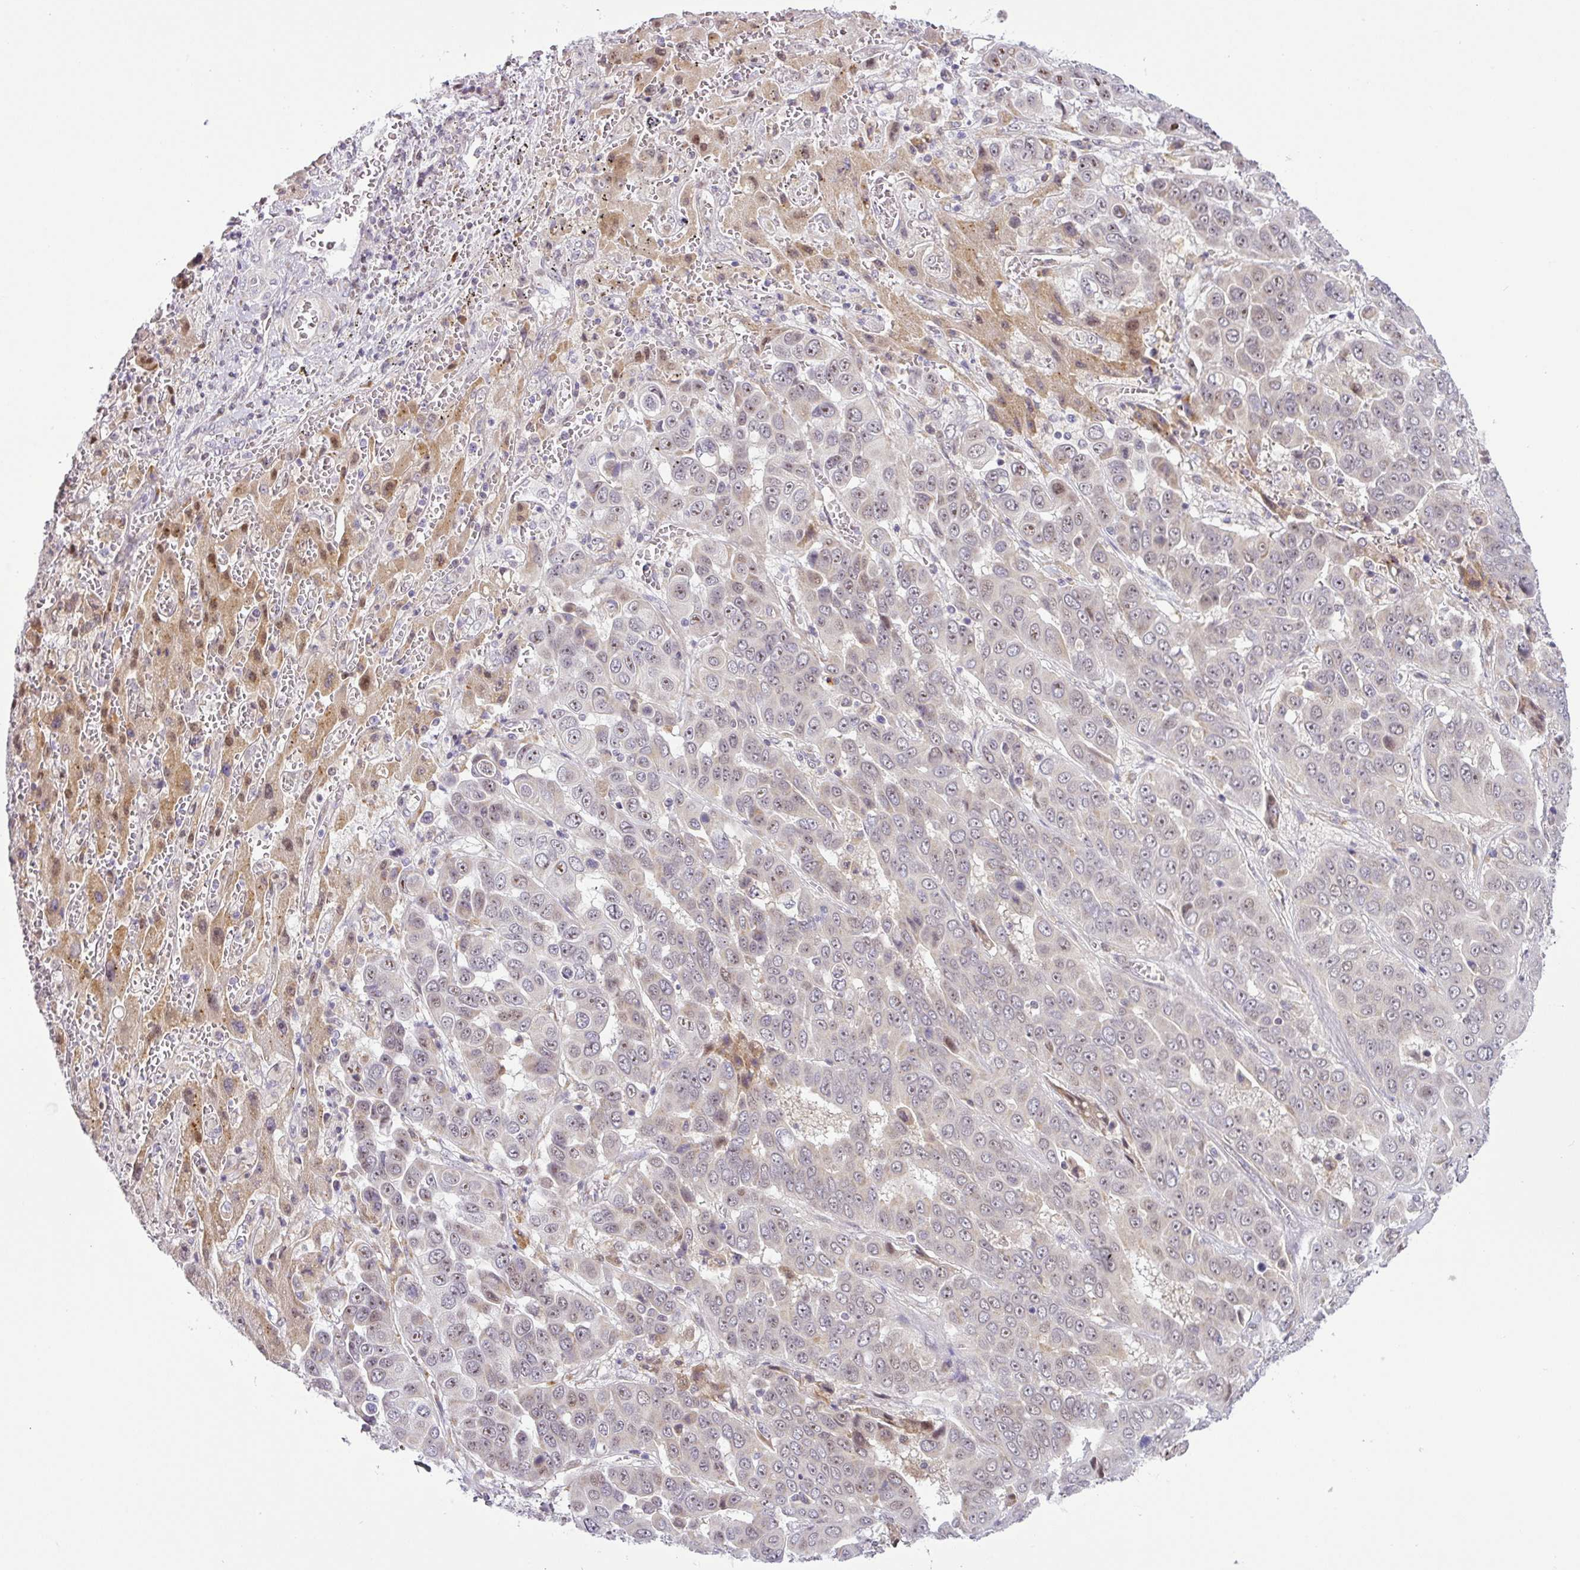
{"staining": {"intensity": "weak", "quantity": "<25%", "location": "nuclear"}, "tissue": "liver cancer", "cell_type": "Tumor cells", "image_type": "cancer", "snomed": [{"axis": "morphology", "description": "Cholangiocarcinoma"}, {"axis": "topography", "description": "Liver"}], "caption": "Human liver cholangiocarcinoma stained for a protein using IHC displays no expression in tumor cells.", "gene": "NDUFB2", "patient": {"sex": "female", "age": 52}}